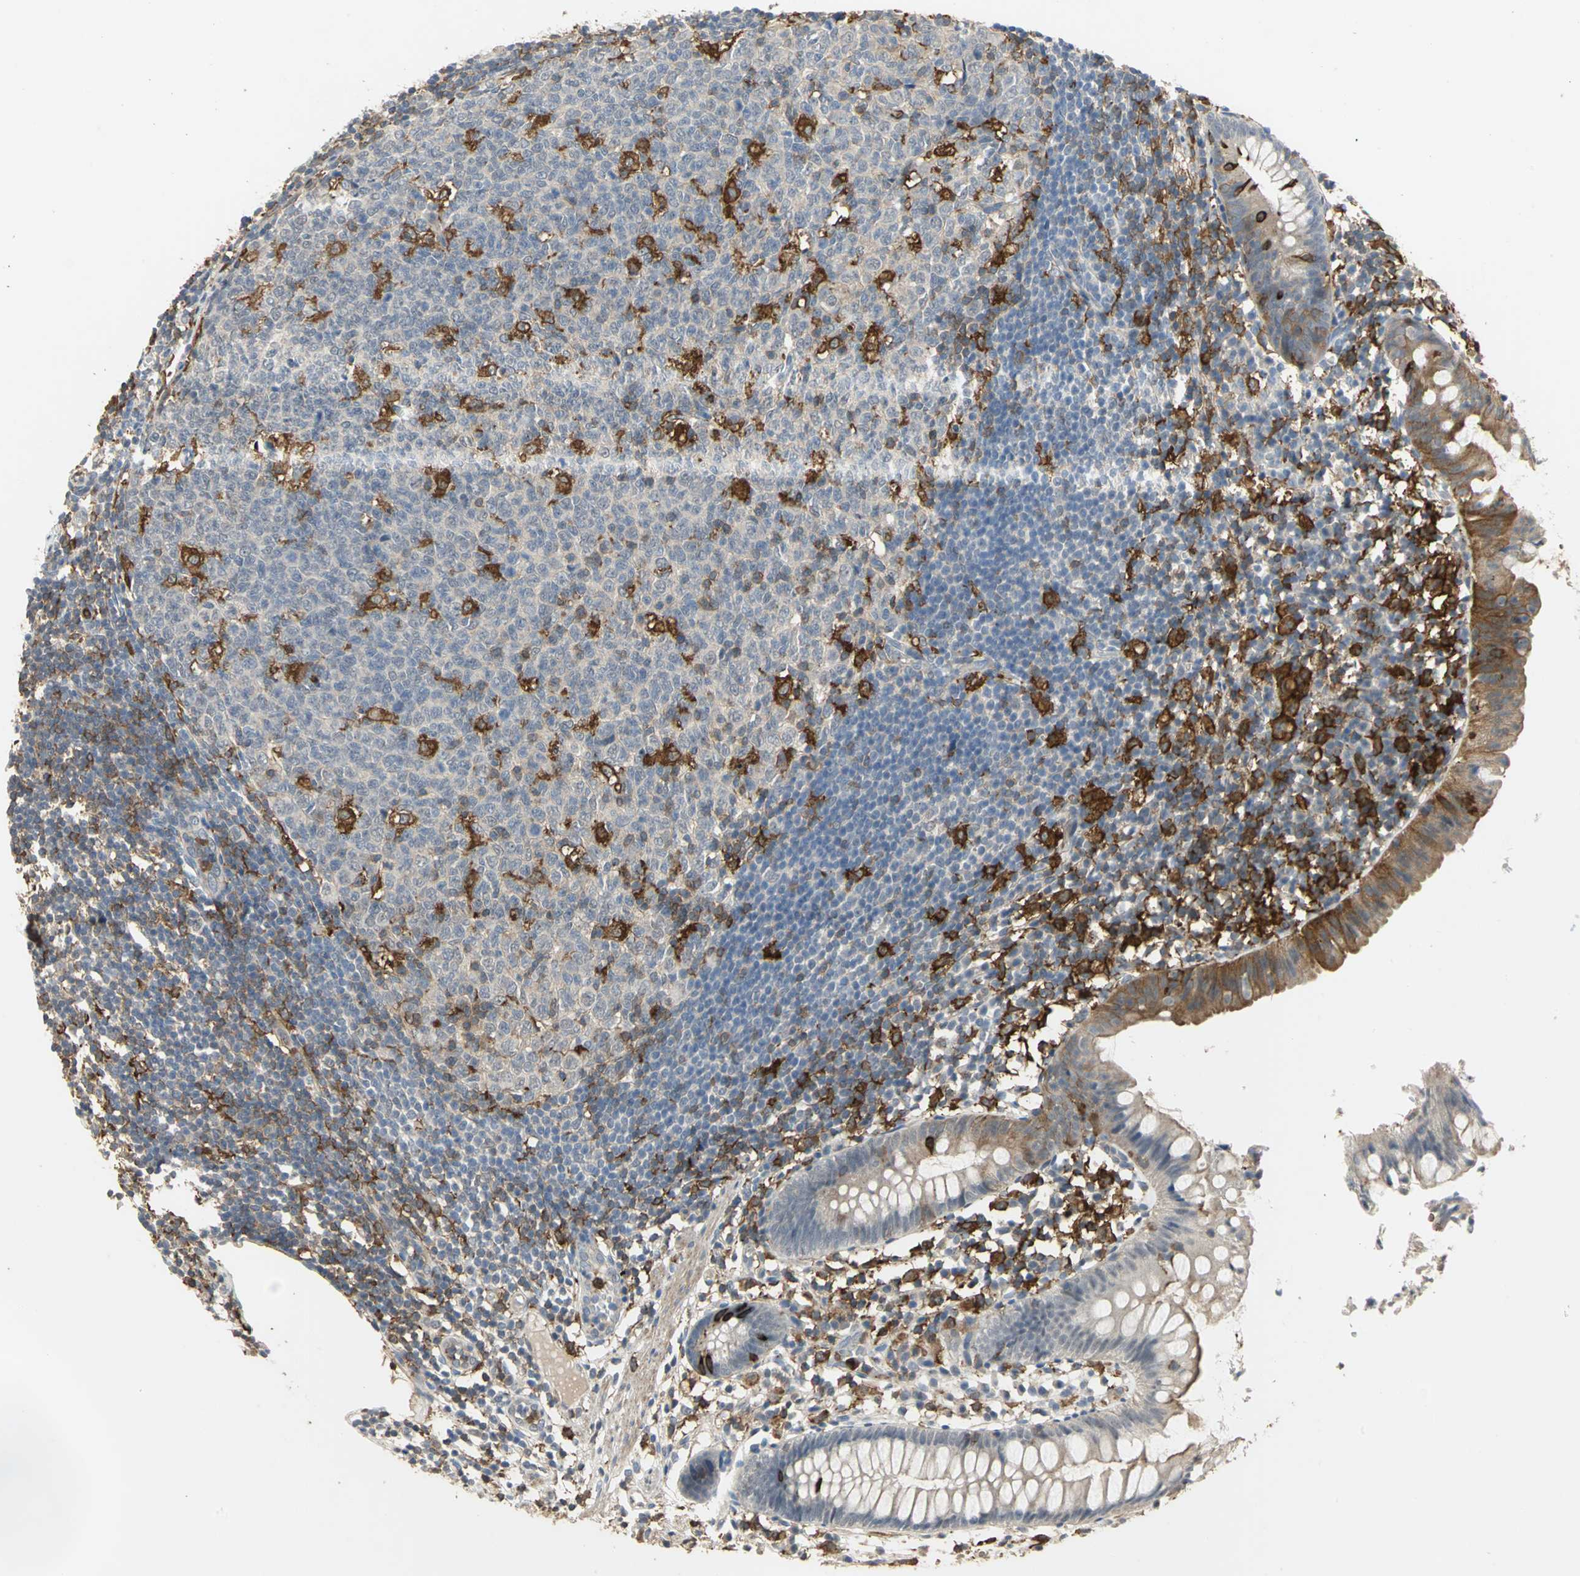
{"staining": {"intensity": "negative", "quantity": "none", "location": "none"}, "tissue": "appendix", "cell_type": "Glandular cells", "image_type": "normal", "snomed": [{"axis": "morphology", "description": "Normal tissue, NOS"}, {"axis": "topography", "description": "Appendix"}], "caption": "High magnification brightfield microscopy of normal appendix stained with DAB (3,3'-diaminobenzidine) (brown) and counterstained with hematoxylin (blue): glandular cells show no significant staining.", "gene": "SKAP2", "patient": {"sex": "male", "age": 38}}